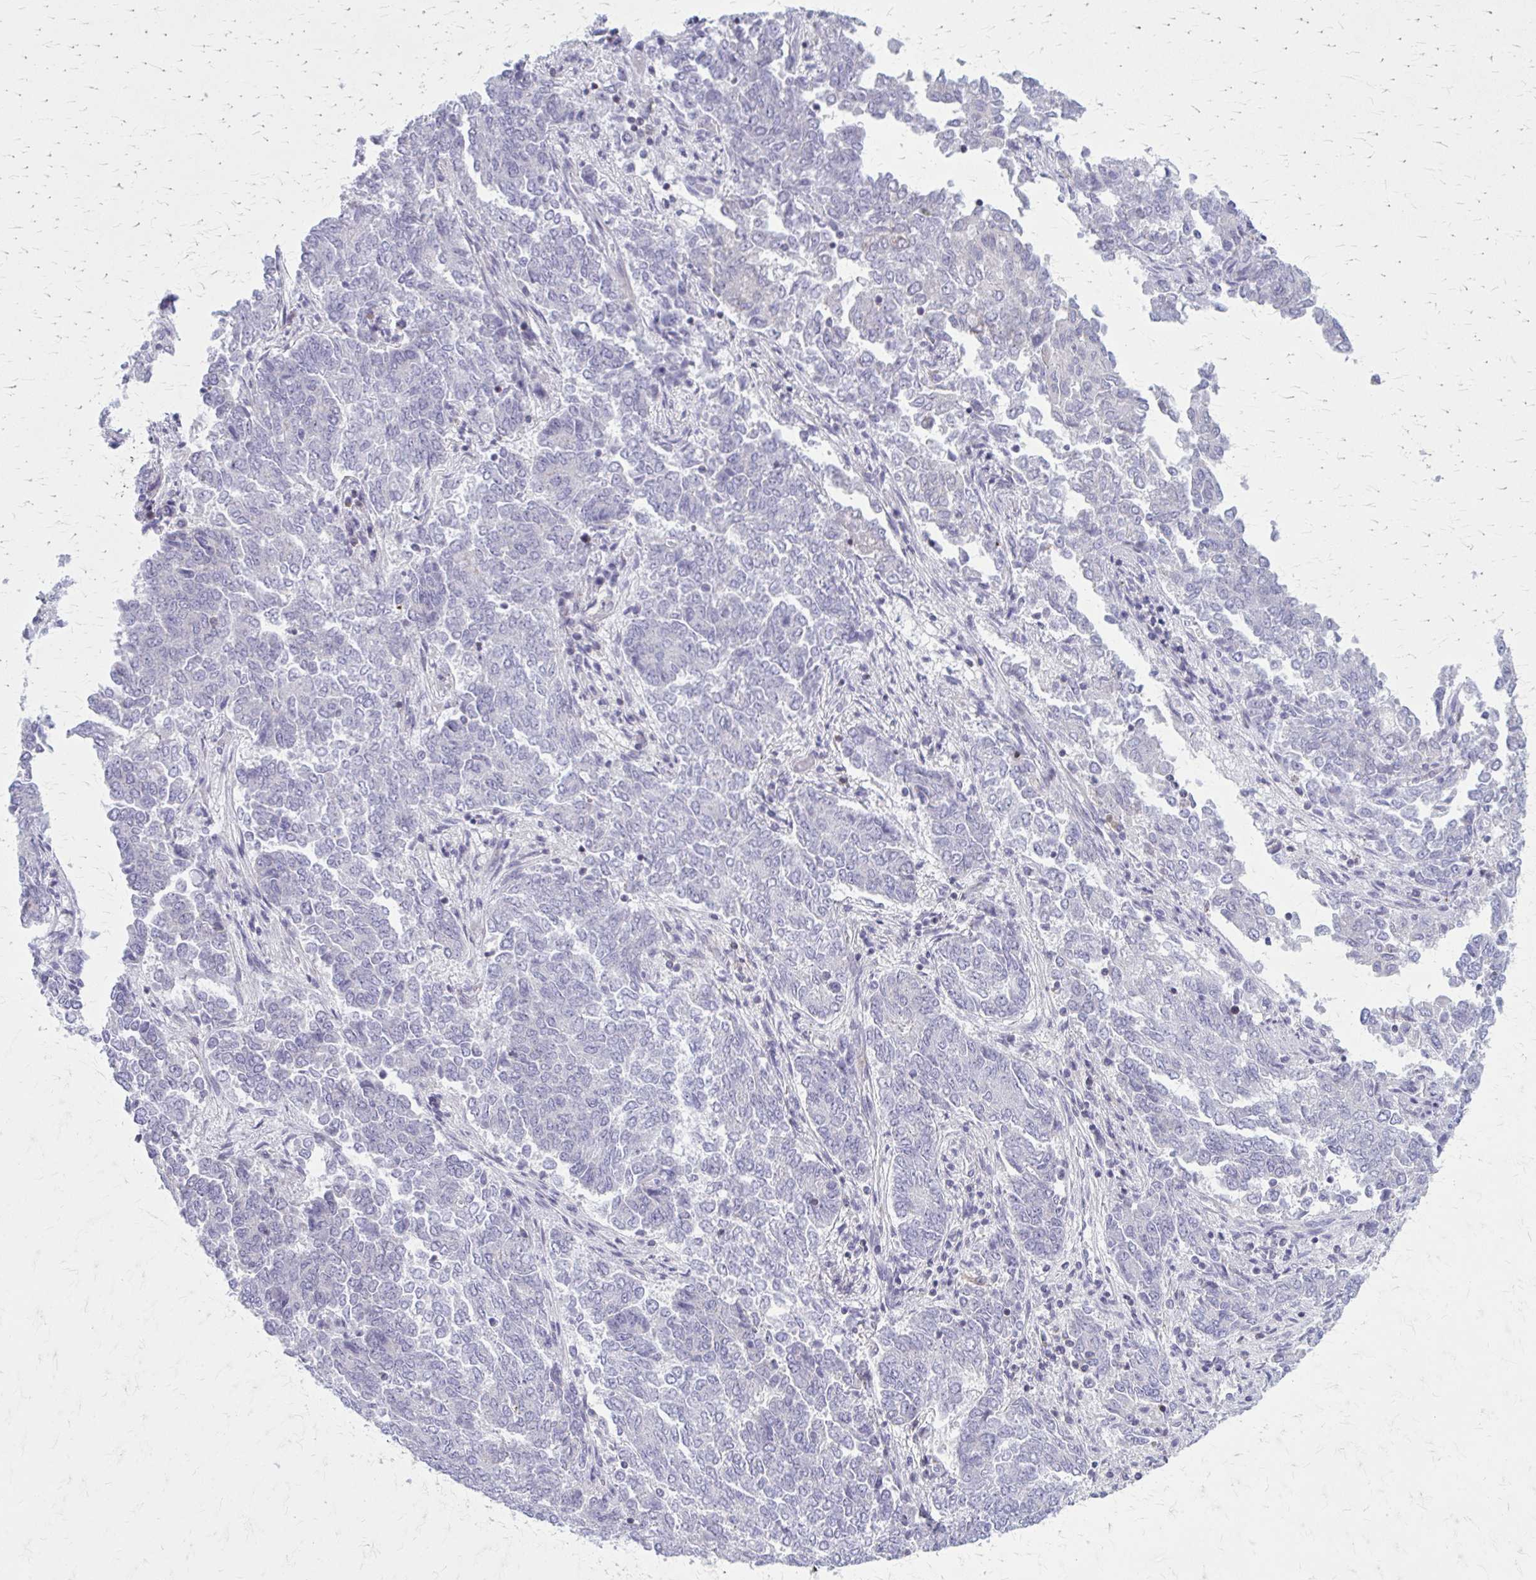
{"staining": {"intensity": "strong", "quantity": "<25%", "location": "cytoplasmic/membranous"}, "tissue": "endometrial cancer", "cell_type": "Tumor cells", "image_type": "cancer", "snomed": [{"axis": "morphology", "description": "Adenocarcinoma, NOS"}, {"axis": "topography", "description": "Endometrium"}], "caption": "IHC of human endometrial cancer reveals medium levels of strong cytoplasmic/membranous positivity in about <25% of tumor cells. (Stains: DAB in brown, nuclei in blue, Microscopy: brightfield microscopy at high magnification).", "gene": "PITPNM1", "patient": {"sex": "female", "age": 80}}